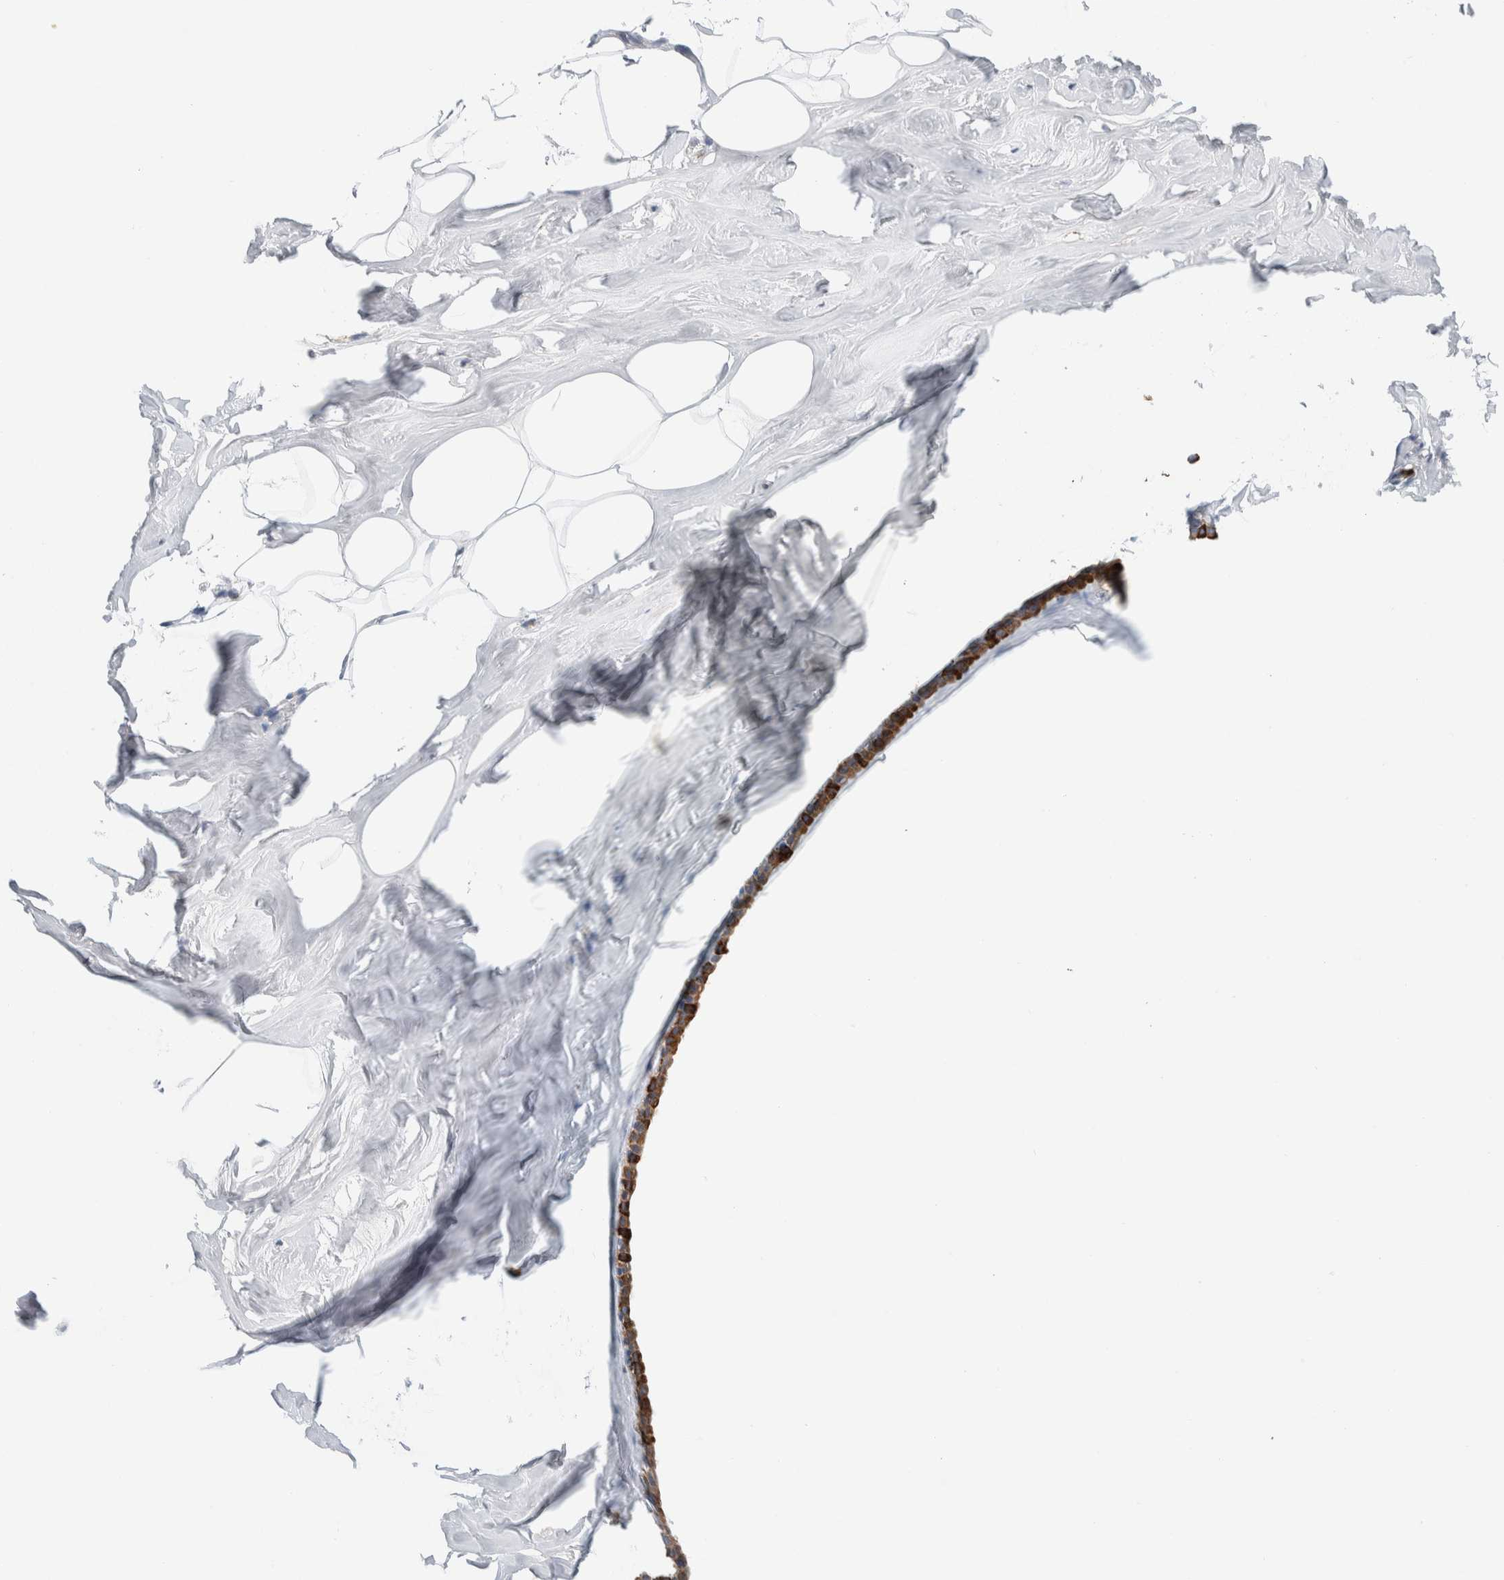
{"staining": {"intensity": "negative", "quantity": "none", "location": "none"}, "tissue": "adipose tissue", "cell_type": "Adipocytes", "image_type": "normal", "snomed": [{"axis": "morphology", "description": "Normal tissue, NOS"}, {"axis": "morphology", "description": "Fibrosis, NOS"}, {"axis": "topography", "description": "Breast"}, {"axis": "topography", "description": "Adipose tissue"}], "caption": "Adipocytes show no significant expression in normal adipose tissue. (Stains: DAB immunohistochemistry with hematoxylin counter stain, Microscopy: brightfield microscopy at high magnification).", "gene": "ENGASE", "patient": {"sex": "female", "age": 39}}